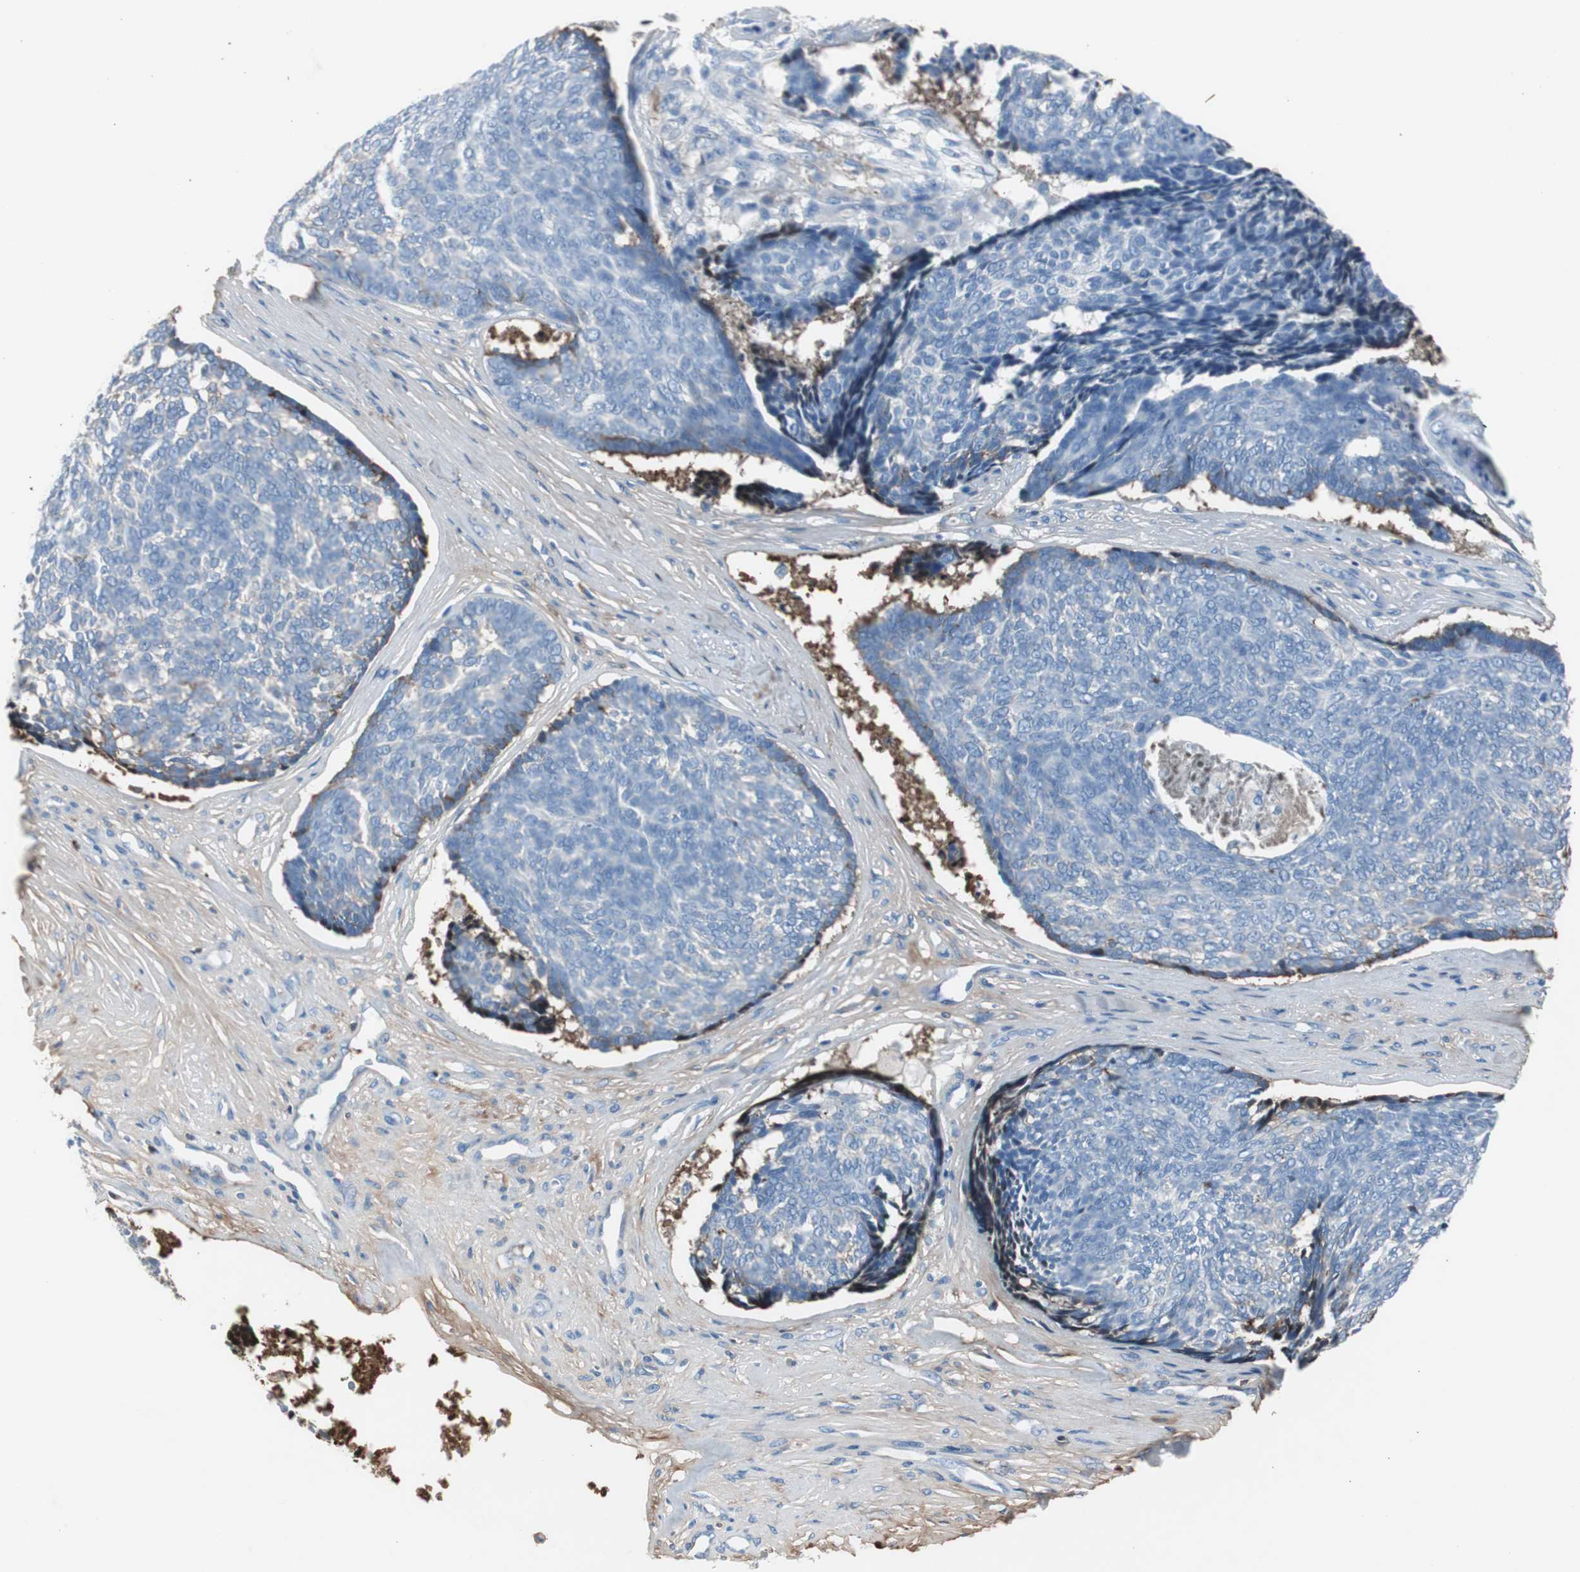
{"staining": {"intensity": "negative", "quantity": "none", "location": "none"}, "tissue": "skin cancer", "cell_type": "Tumor cells", "image_type": "cancer", "snomed": [{"axis": "morphology", "description": "Basal cell carcinoma"}, {"axis": "topography", "description": "Skin"}], "caption": "Immunohistochemistry (IHC) of basal cell carcinoma (skin) demonstrates no expression in tumor cells.", "gene": "SERPINF1", "patient": {"sex": "male", "age": 84}}